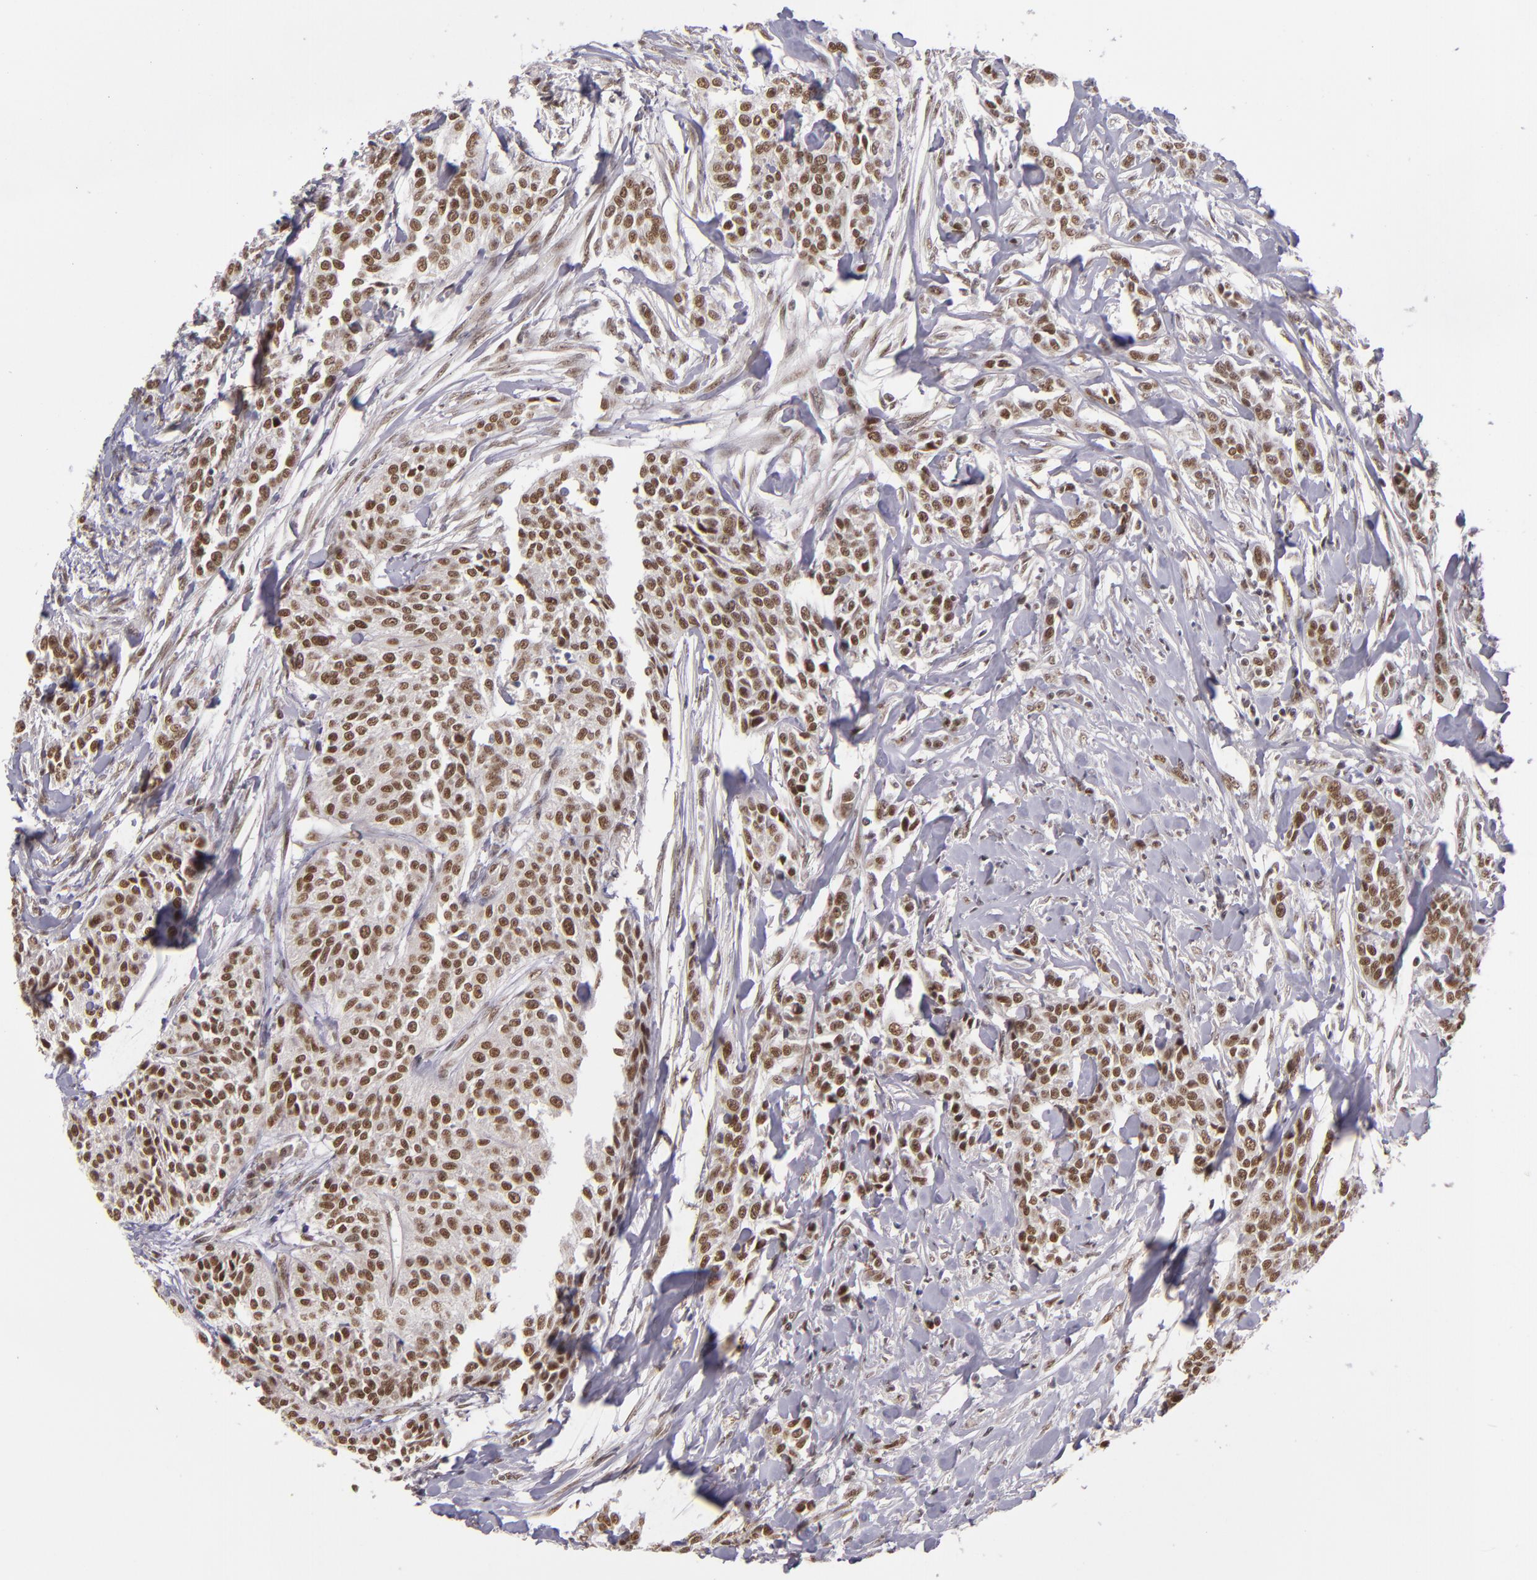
{"staining": {"intensity": "moderate", "quantity": ">75%", "location": "nuclear"}, "tissue": "urothelial cancer", "cell_type": "Tumor cells", "image_type": "cancer", "snomed": [{"axis": "morphology", "description": "Urothelial carcinoma, High grade"}, {"axis": "topography", "description": "Urinary bladder"}], "caption": "Immunohistochemistry of urothelial cancer exhibits medium levels of moderate nuclear staining in approximately >75% of tumor cells.", "gene": "ZNF148", "patient": {"sex": "male", "age": 56}}